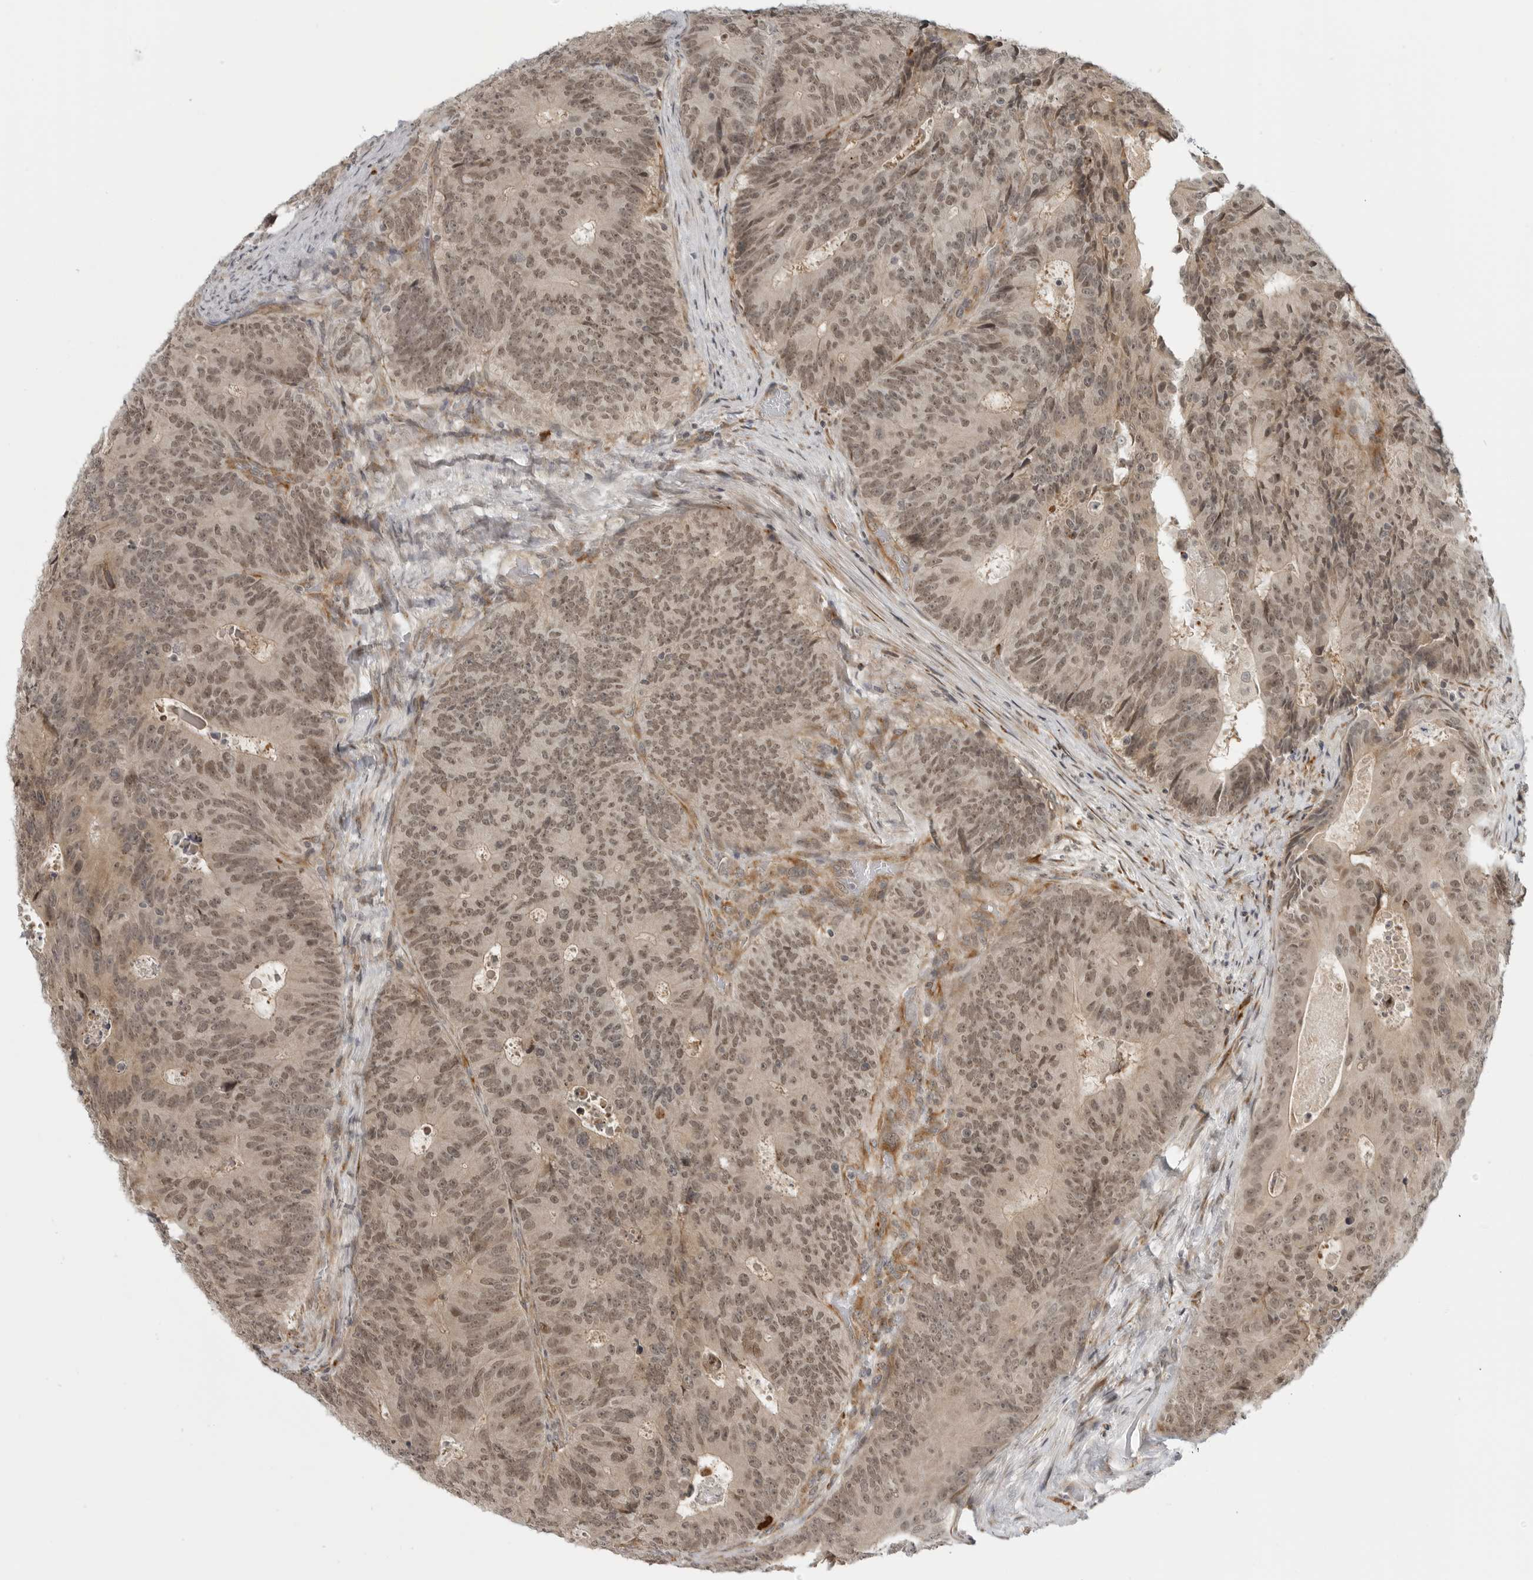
{"staining": {"intensity": "moderate", "quantity": ">75%", "location": "nuclear"}, "tissue": "colorectal cancer", "cell_type": "Tumor cells", "image_type": "cancer", "snomed": [{"axis": "morphology", "description": "Adenocarcinoma, NOS"}, {"axis": "topography", "description": "Colon"}], "caption": "Protein staining of colorectal cancer tissue displays moderate nuclear staining in about >75% of tumor cells.", "gene": "CEP295NL", "patient": {"sex": "male", "age": 87}}